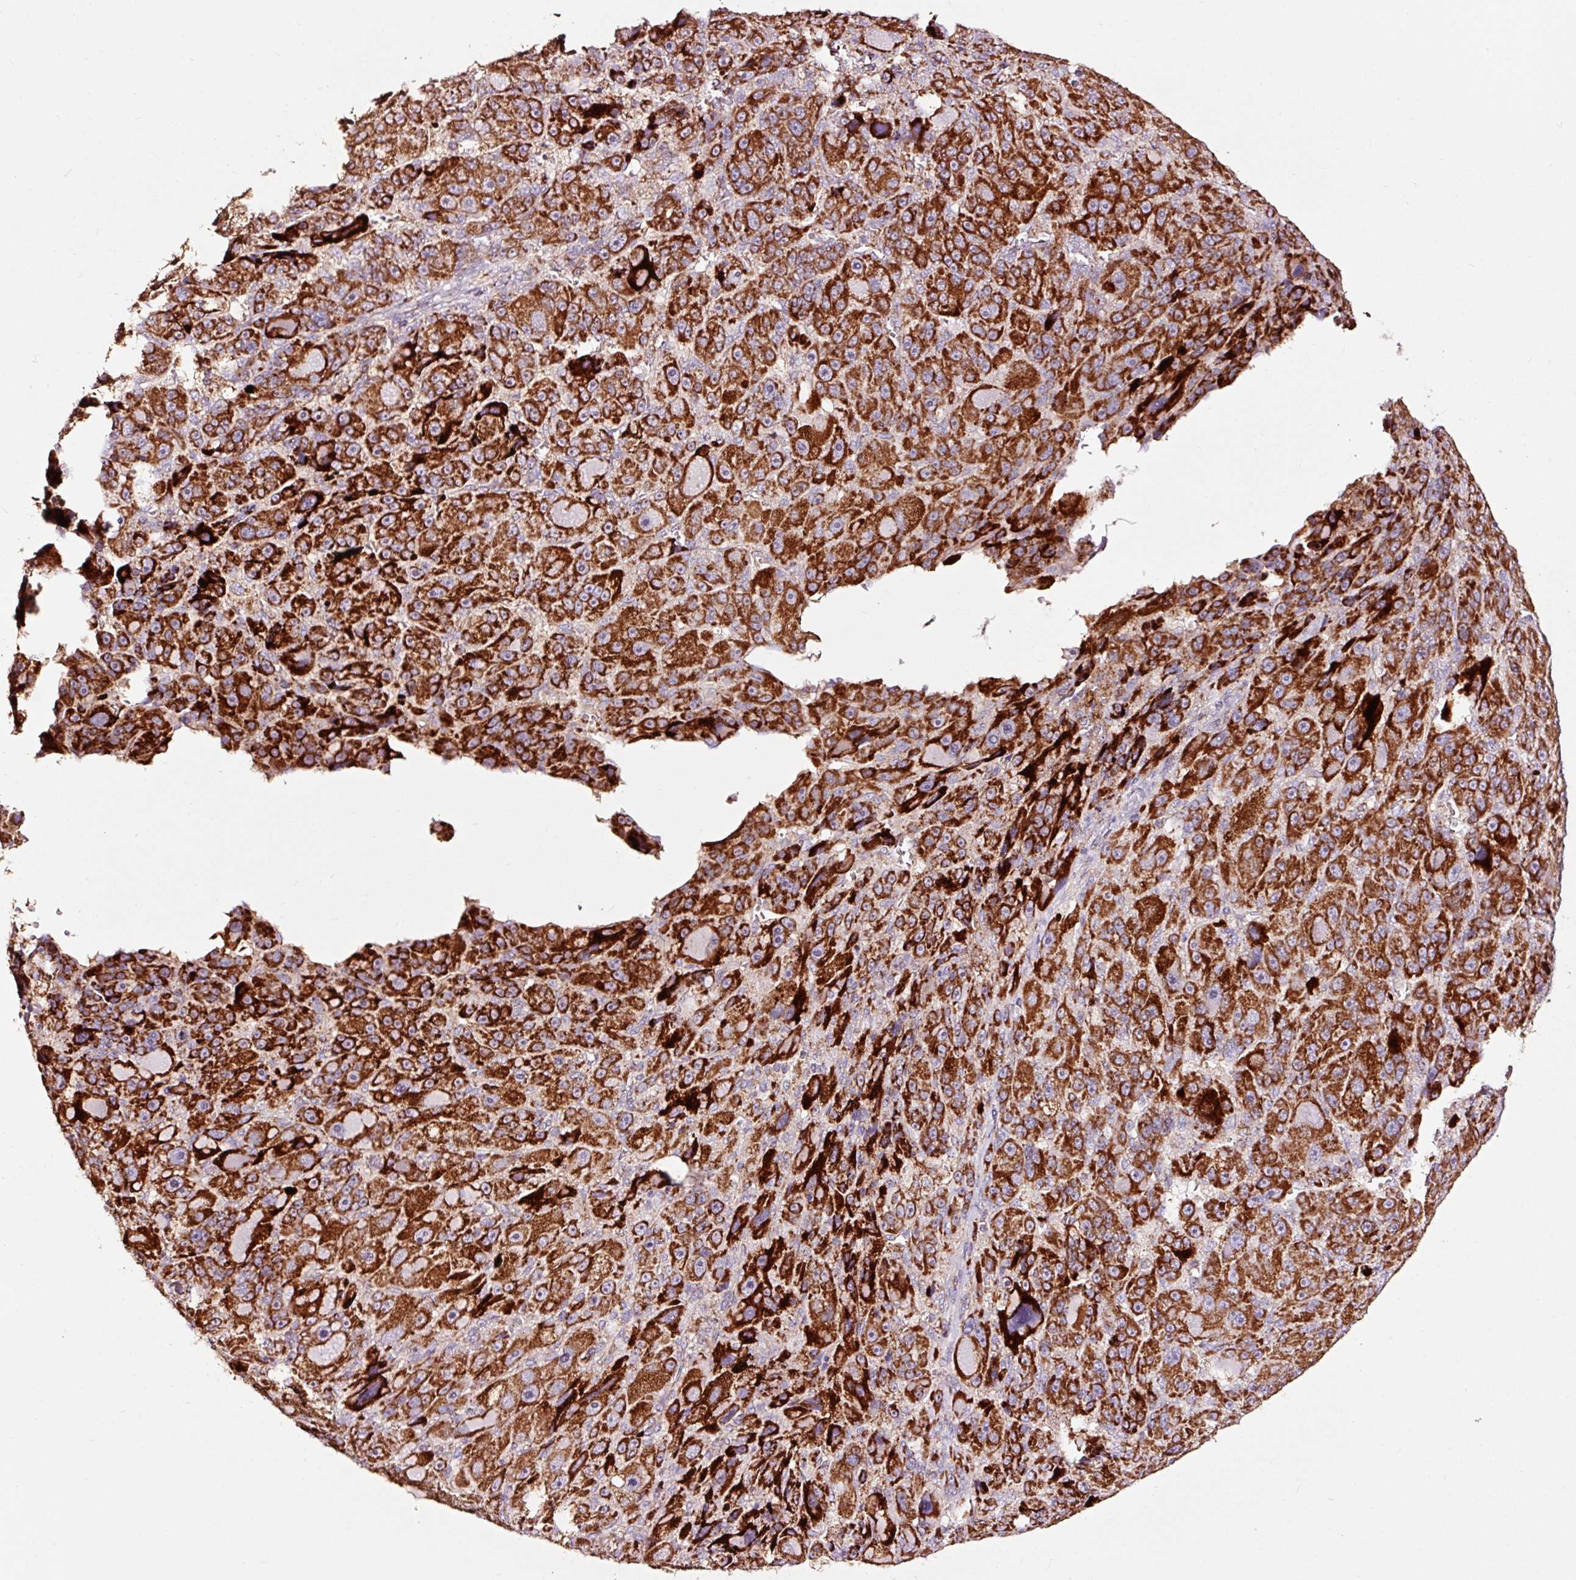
{"staining": {"intensity": "strong", "quantity": ">75%", "location": "cytoplasmic/membranous"}, "tissue": "liver cancer", "cell_type": "Tumor cells", "image_type": "cancer", "snomed": [{"axis": "morphology", "description": "Carcinoma, Hepatocellular, NOS"}, {"axis": "topography", "description": "Liver"}], "caption": "This photomicrograph exhibits immunohistochemistry (IHC) staining of human liver hepatocellular carcinoma, with high strong cytoplasmic/membranous positivity in approximately >75% of tumor cells.", "gene": "TPM1", "patient": {"sex": "male", "age": 76}}